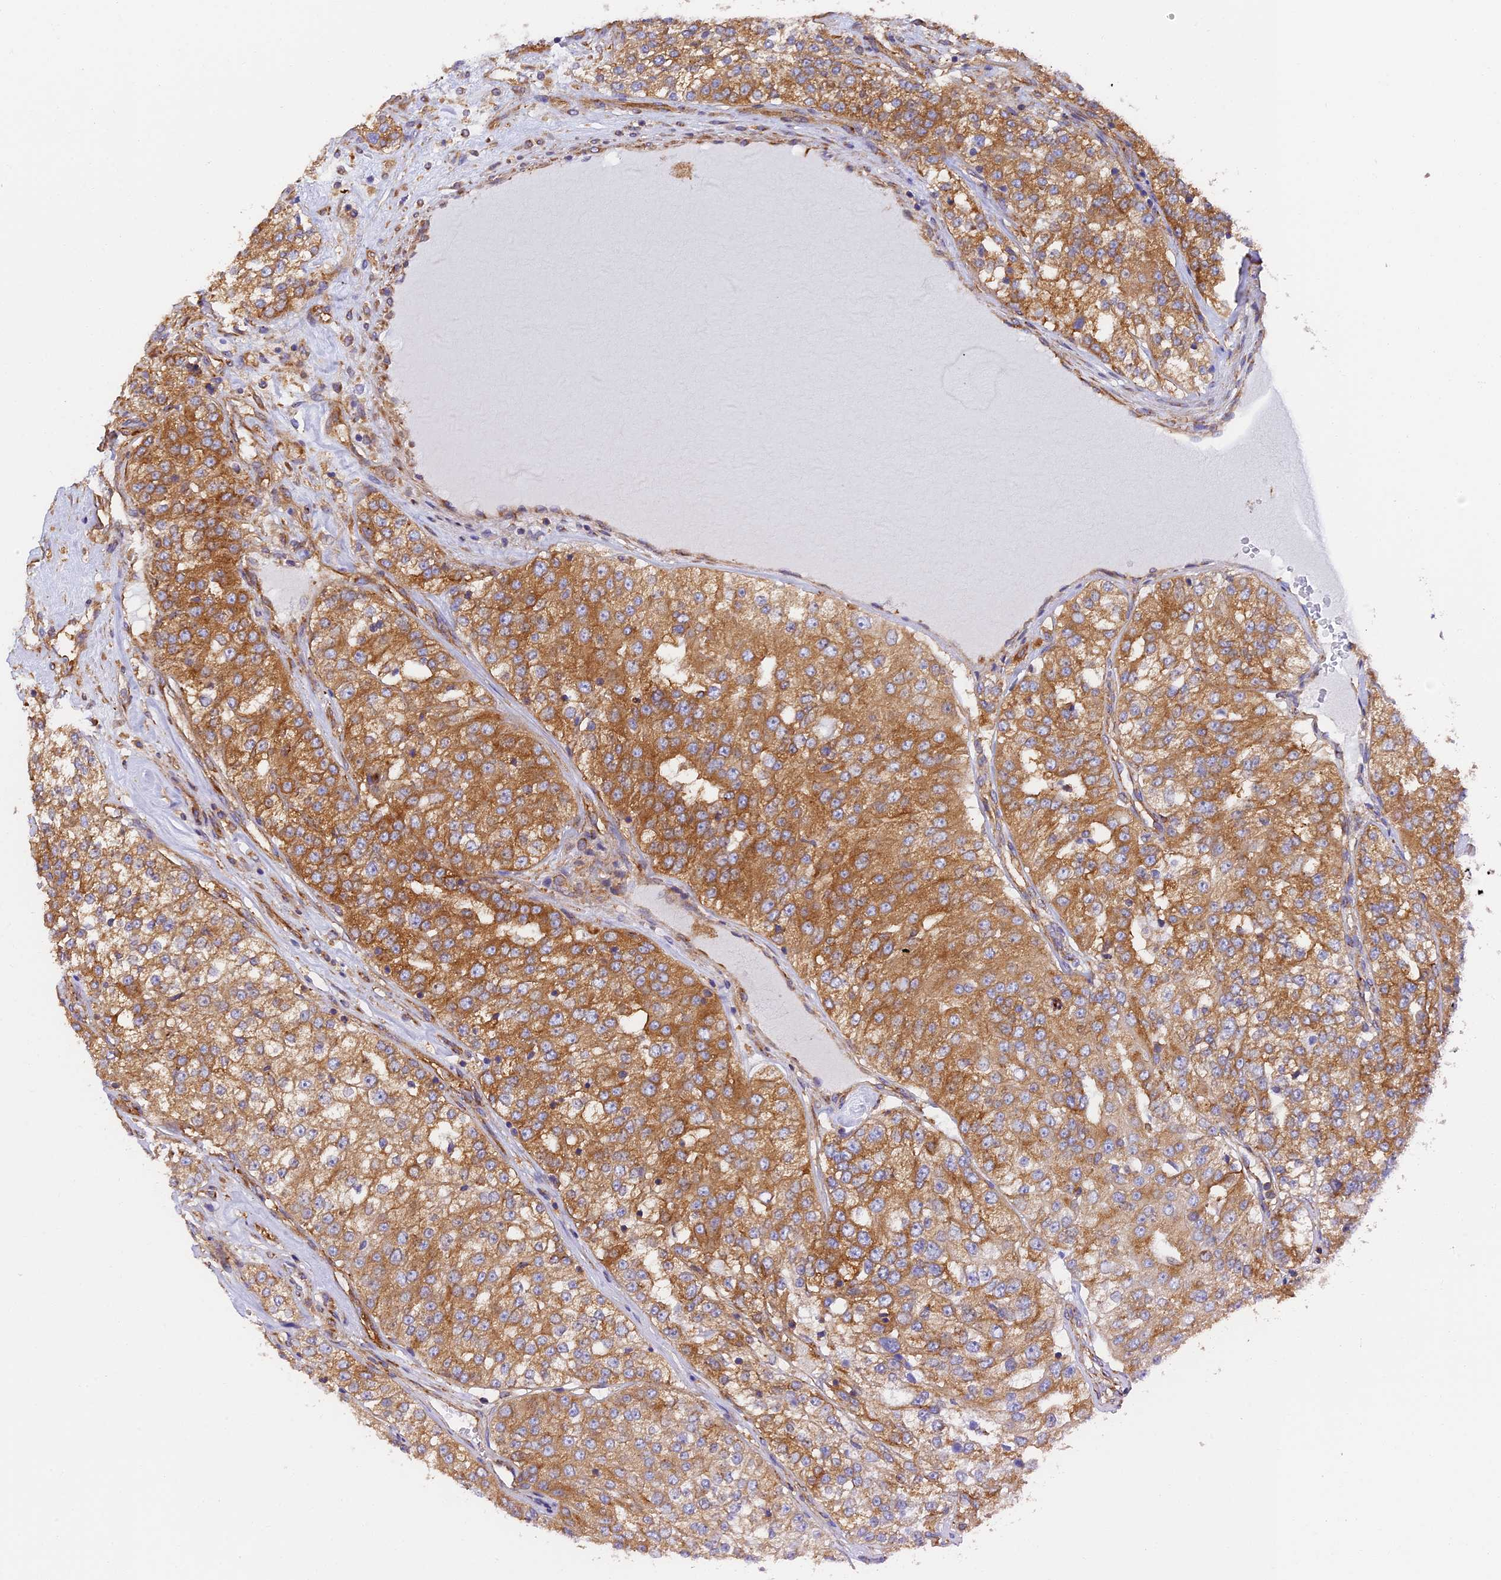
{"staining": {"intensity": "moderate", "quantity": ">75%", "location": "cytoplasmic/membranous"}, "tissue": "renal cancer", "cell_type": "Tumor cells", "image_type": "cancer", "snomed": [{"axis": "morphology", "description": "Adenocarcinoma, NOS"}, {"axis": "topography", "description": "Kidney"}], "caption": "Immunohistochemical staining of human adenocarcinoma (renal) displays medium levels of moderate cytoplasmic/membranous protein positivity in about >75% of tumor cells.", "gene": "DCTN2", "patient": {"sex": "female", "age": 63}}